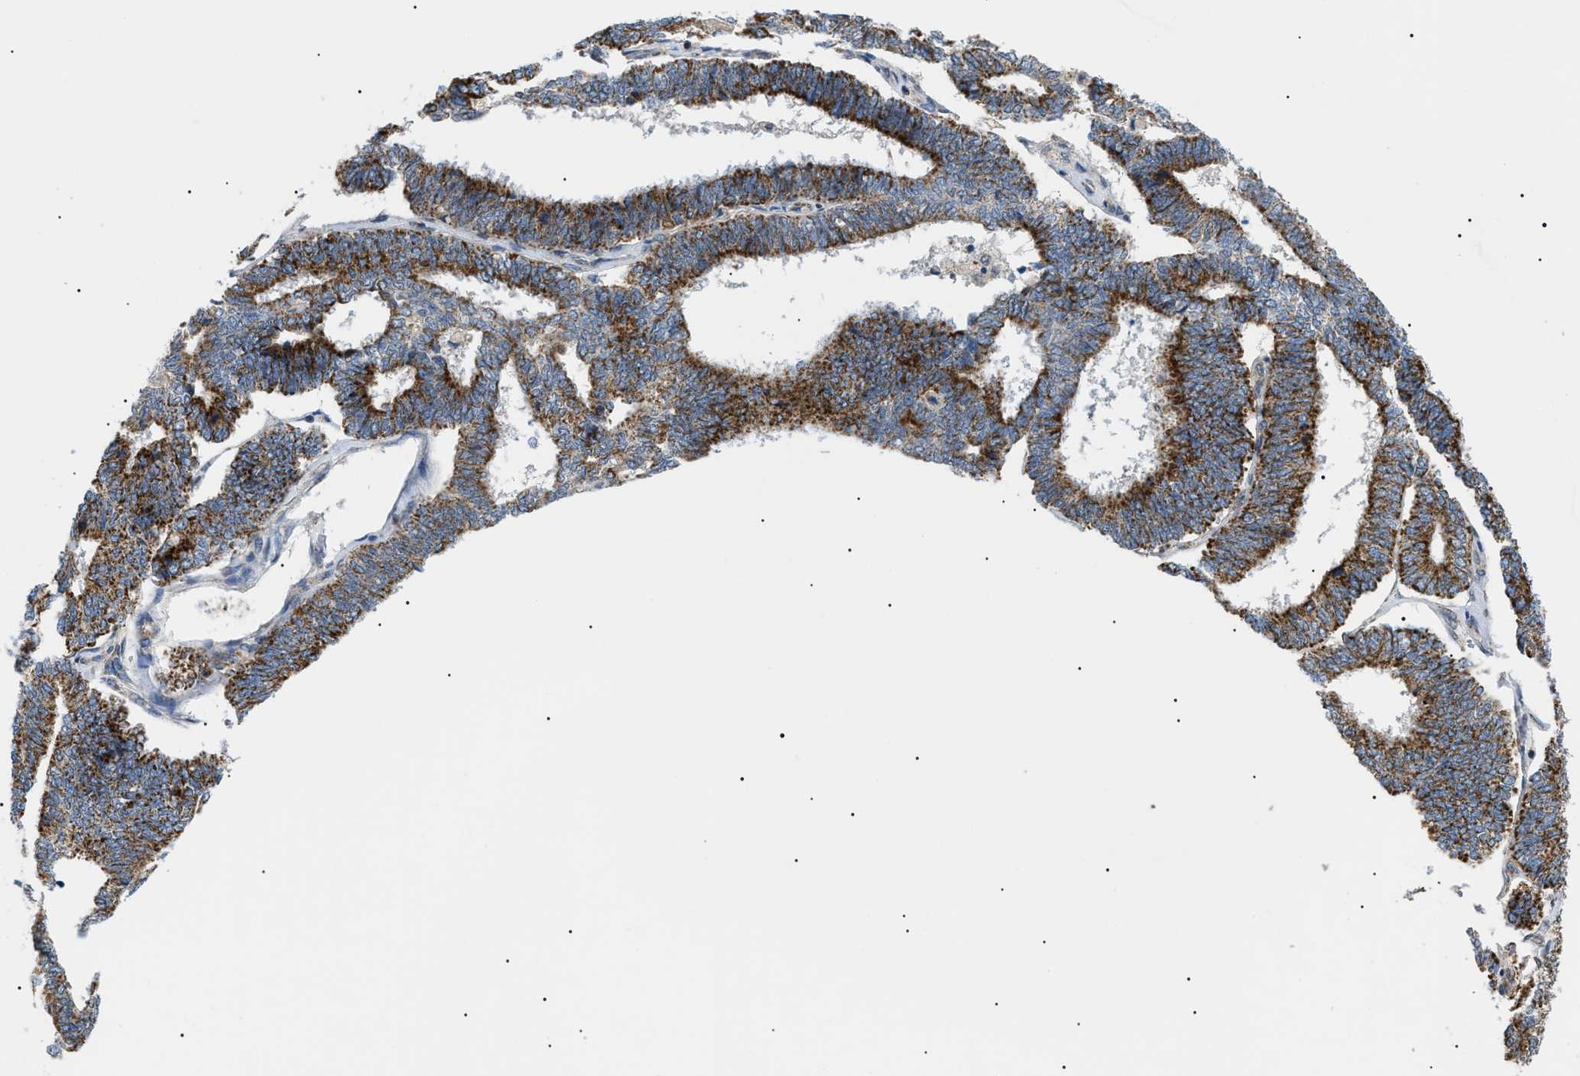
{"staining": {"intensity": "strong", "quantity": ">75%", "location": "cytoplasmic/membranous"}, "tissue": "endometrial cancer", "cell_type": "Tumor cells", "image_type": "cancer", "snomed": [{"axis": "morphology", "description": "Adenocarcinoma, NOS"}, {"axis": "topography", "description": "Endometrium"}], "caption": "Immunohistochemistry histopathology image of endometrial adenocarcinoma stained for a protein (brown), which reveals high levels of strong cytoplasmic/membranous expression in approximately >75% of tumor cells.", "gene": "TOMM6", "patient": {"sex": "female", "age": 70}}